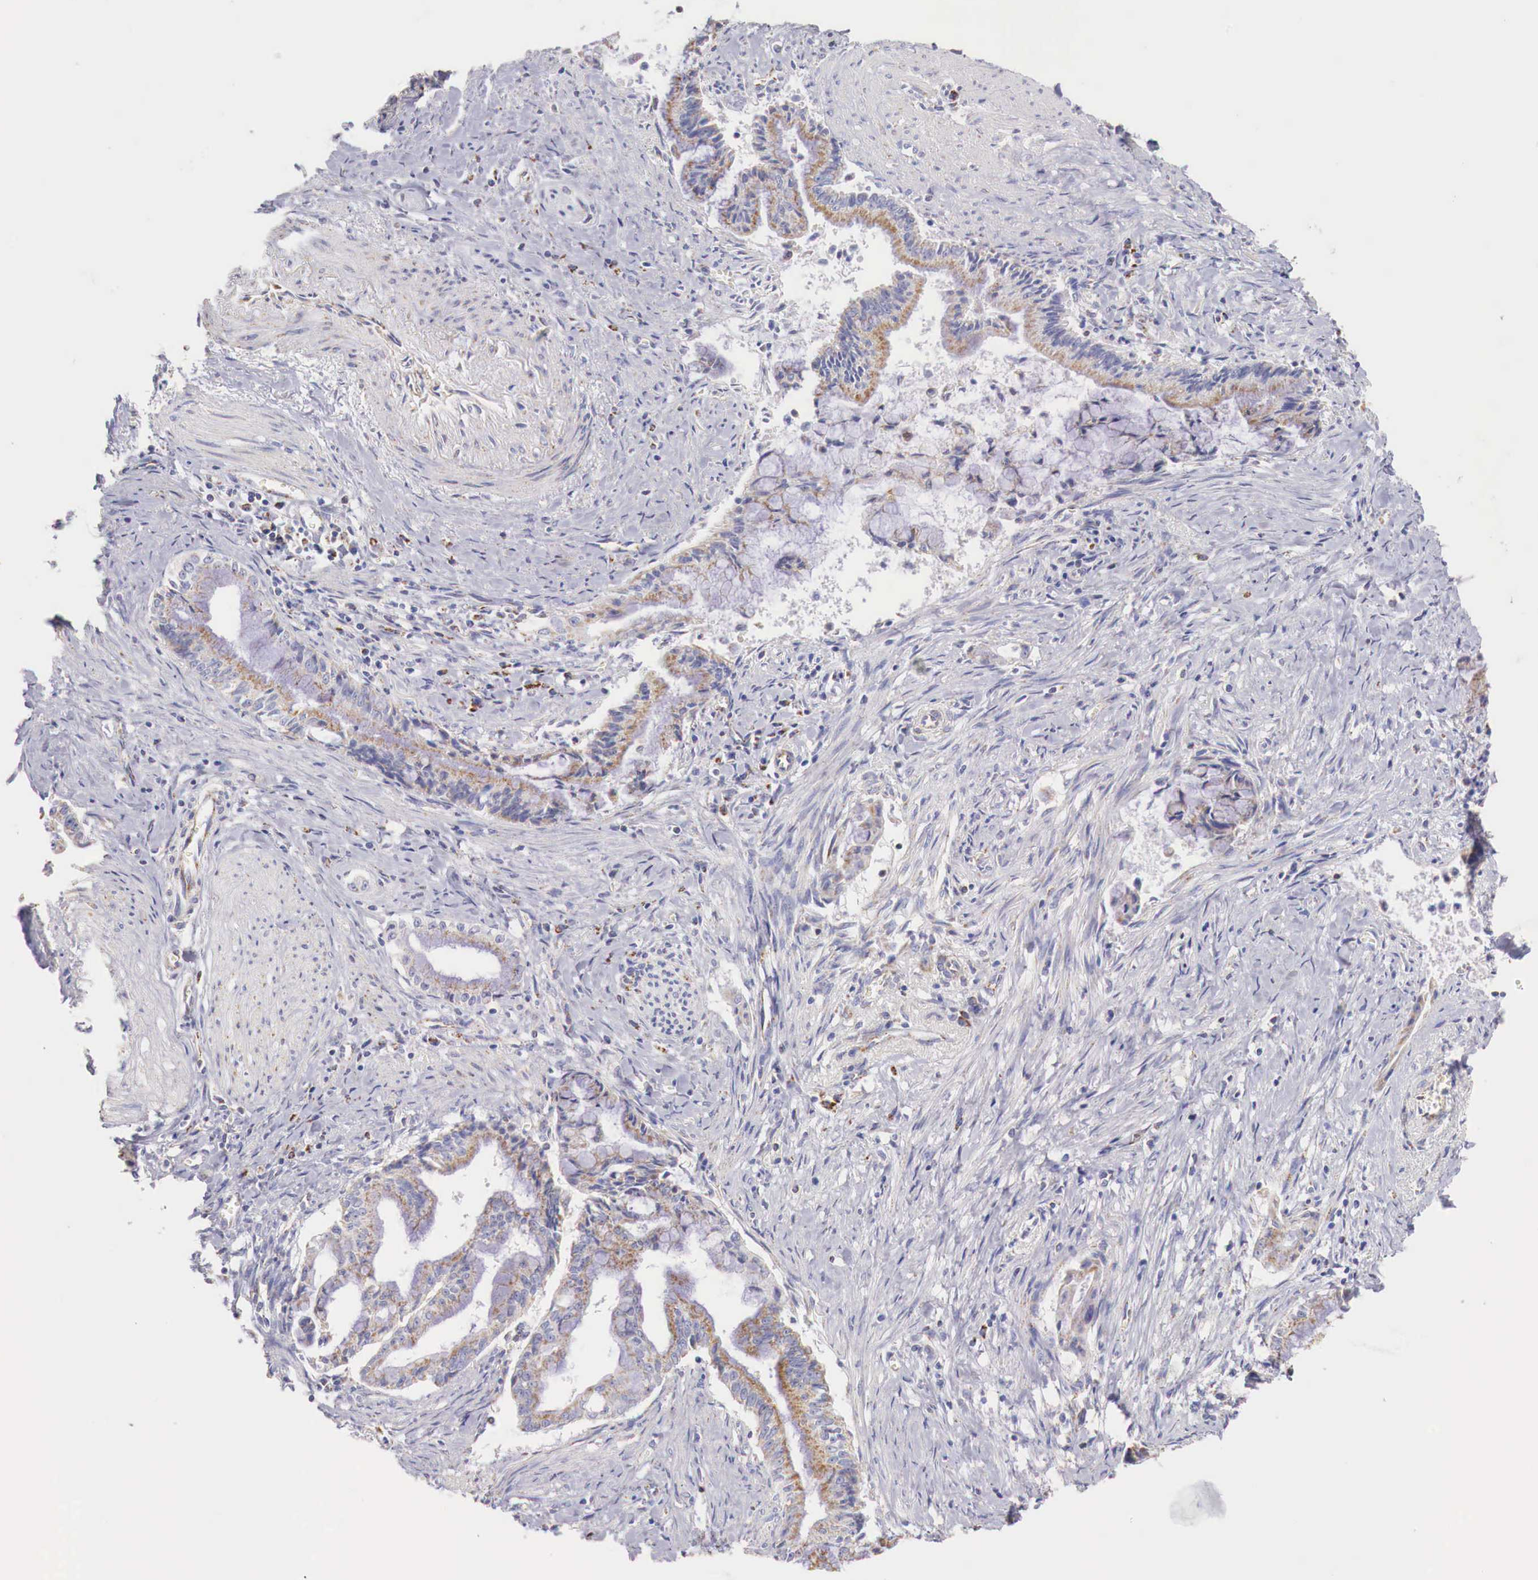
{"staining": {"intensity": "moderate", "quantity": ">75%", "location": "cytoplasmic/membranous"}, "tissue": "pancreatic cancer", "cell_type": "Tumor cells", "image_type": "cancer", "snomed": [{"axis": "morphology", "description": "Adenocarcinoma, NOS"}, {"axis": "topography", "description": "Pancreas"}], "caption": "Tumor cells show medium levels of moderate cytoplasmic/membranous staining in approximately >75% of cells in human adenocarcinoma (pancreatic).", "gene": "IDH3G", "patient": {"sex": "male", "age": 59}}